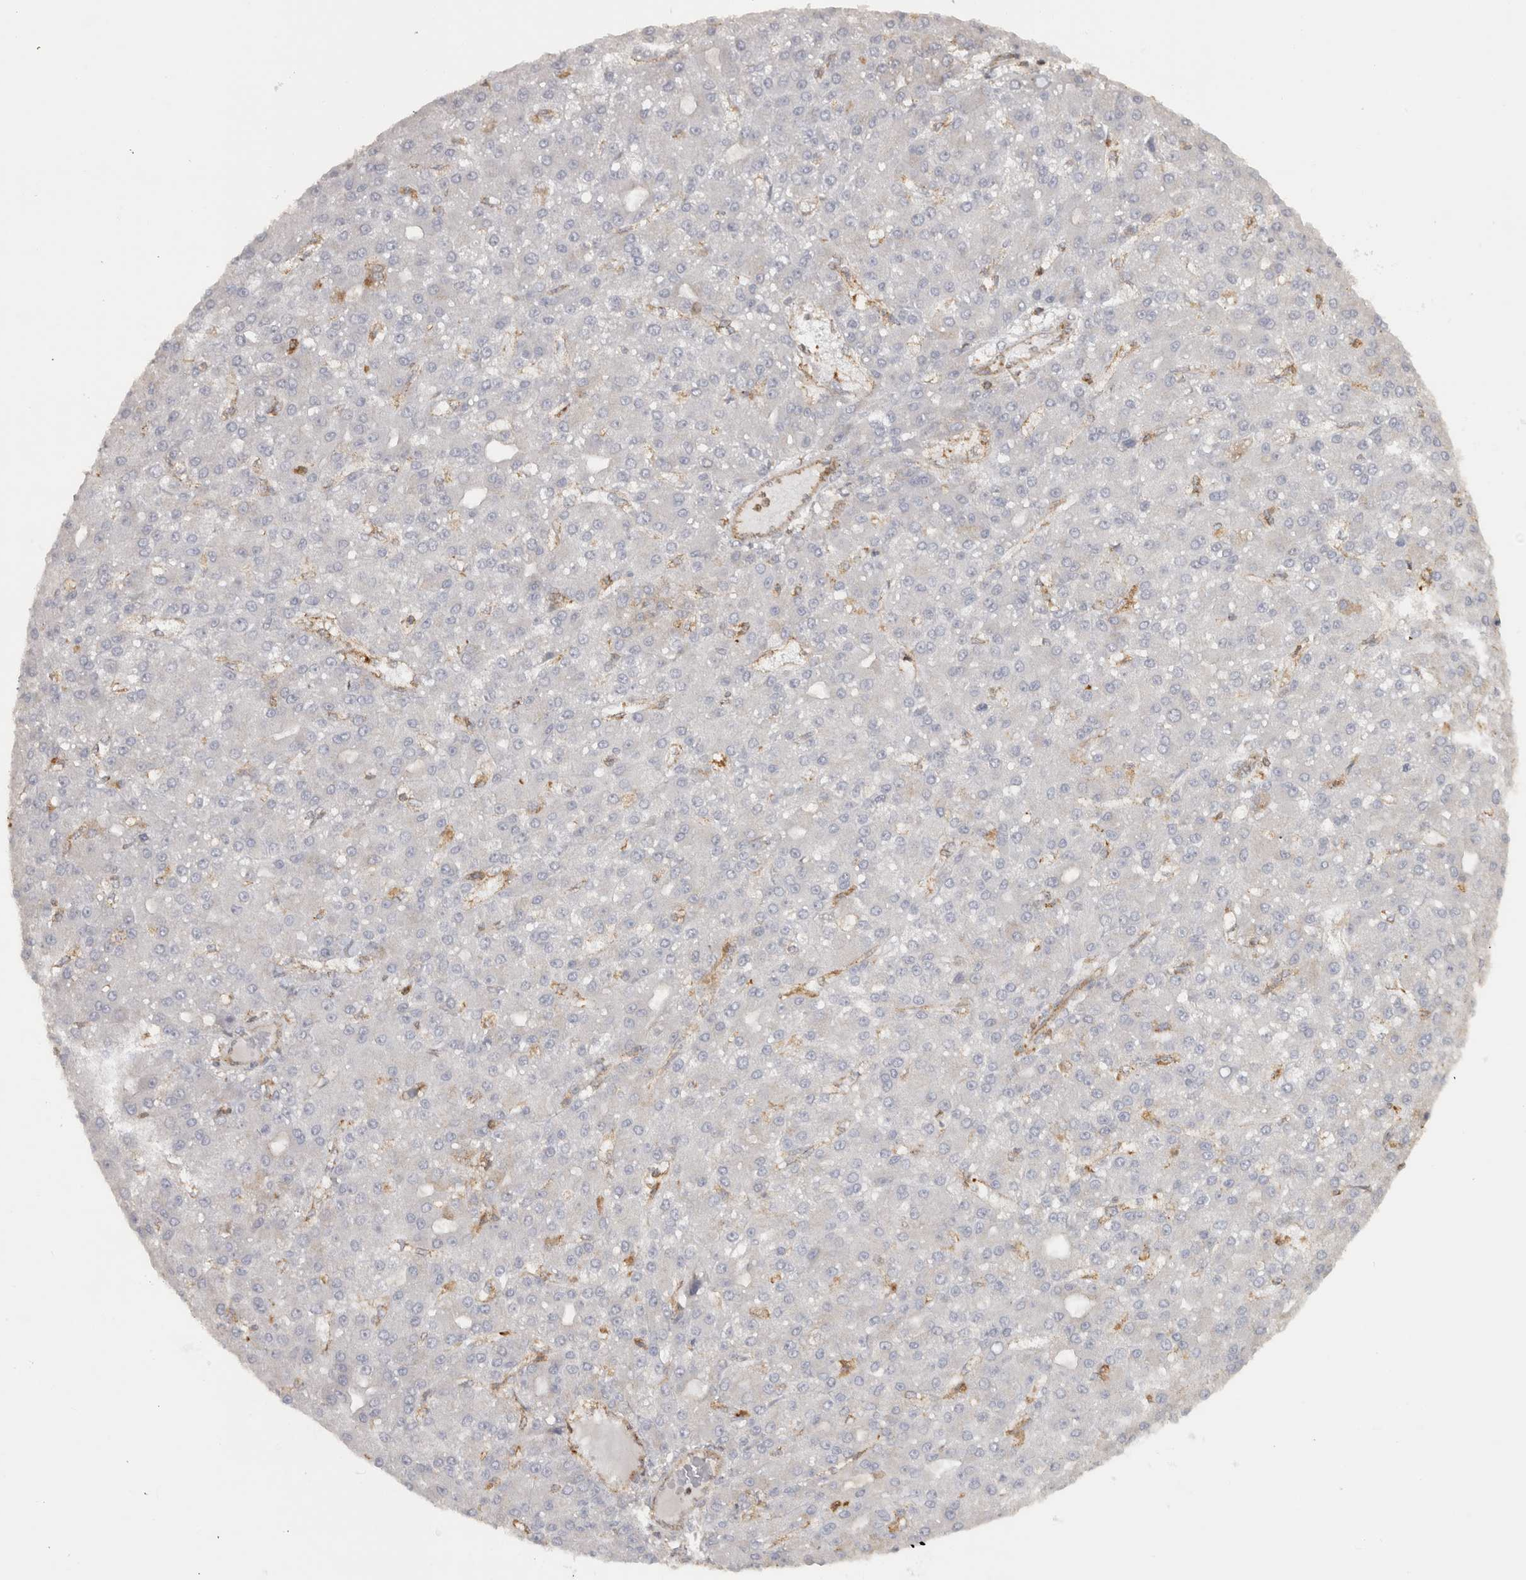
{"staining": {"intensity": "negative", "quantity": "none", "location": "none"}, "tissue": "liver cancer", "cell_type": "Tumor cells", "image_type": "cancer", "snomed": [{"axis": "morphology", "description": "Carcinoma, Hepatocellular, NOS"}, {"axis": "topography", "description": "Liver"}], "caption": "Tumor cells are negative for brown protein staining in liver cancer (hepatocellular carcinoma).", "gene": "HLA-E", "patient": {"sex": "male", "age": 67}}